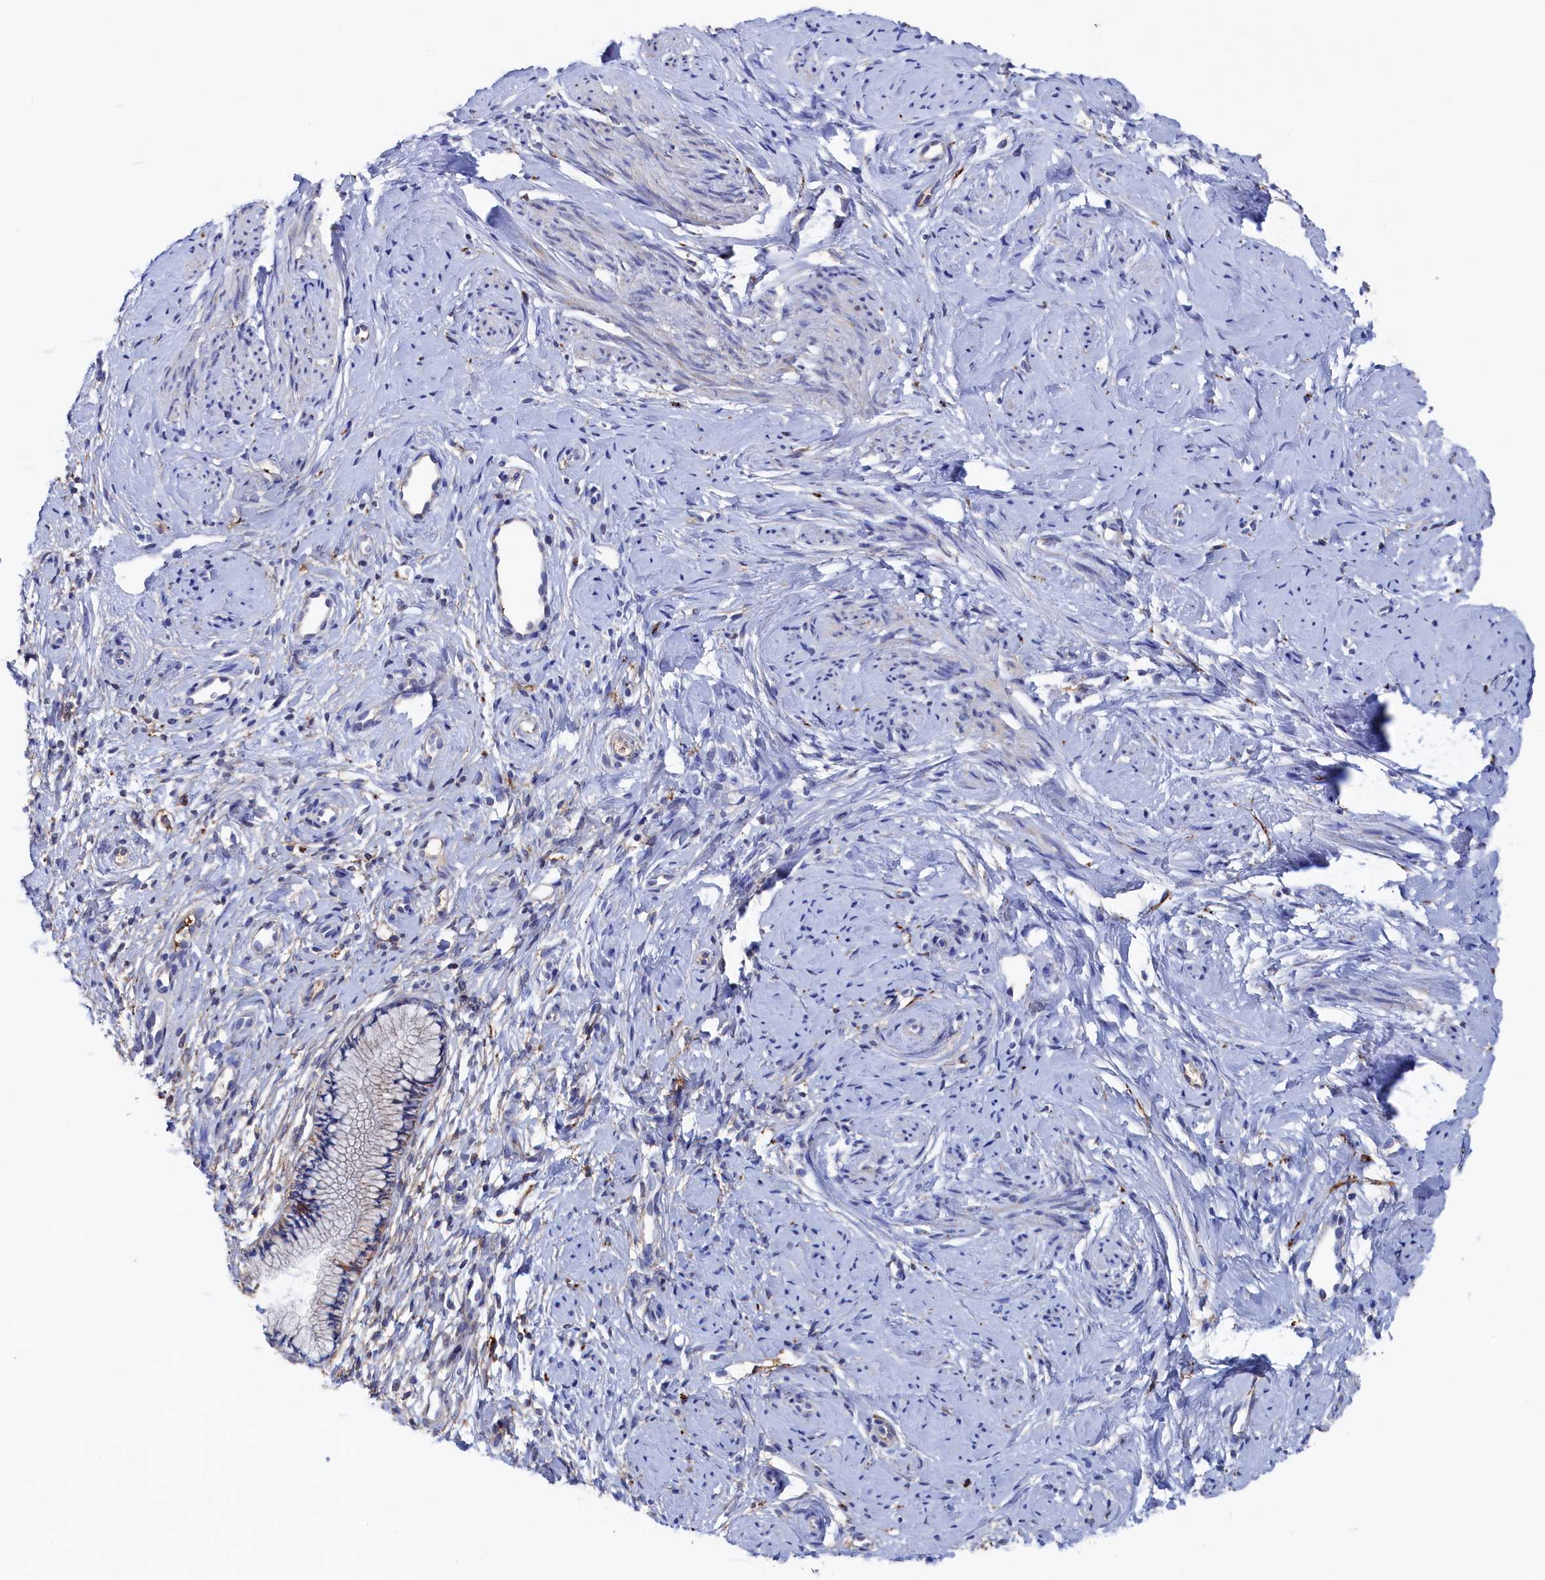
{"staining": {"intensity": "moderate", "quantity": "<25%", "location": "cytoplasmic/membranous"}, "tissue": "cervix", "cell_type": "Glandular cells", "image_type": "normal", "snomed": [{"axis": "morphology", "description": "Normal tissue, NOS"}, {"axis": "topography", "description": "Cervix"}], "caption": "Immunohistochemical staining of benign human cervix shows moderate cytoplasmic/membranous protein expression in about <25% of glandular cells. (brown staining indicates protein expression, while blue staining denotes nuclei).", "gene": "C12orf73", "patient": {"sex": "female", "age": 57}}